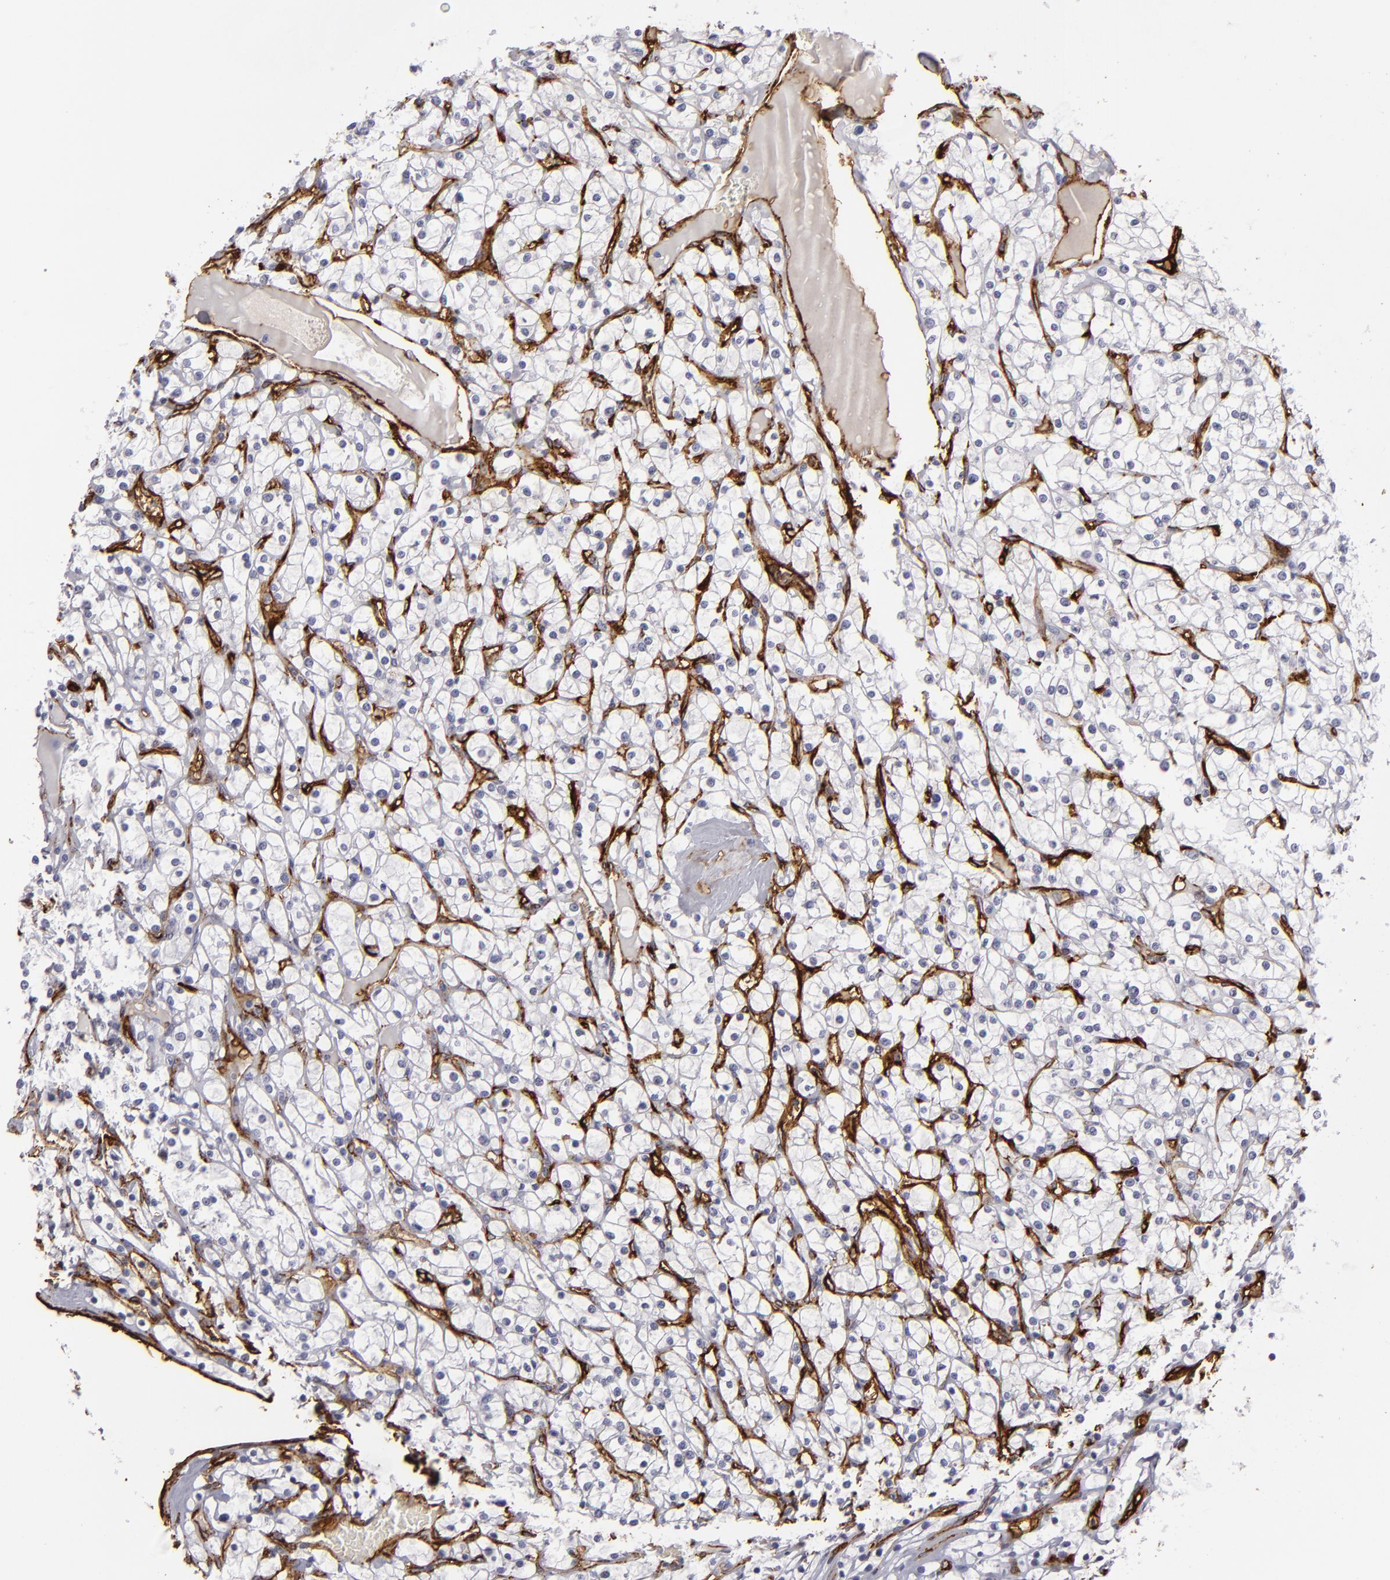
{"staining": {"intensity": "negative", "quantity": "none", "location": "none"}, "tissue": "renal cancer", "cell_type": "Tumor cells", "image_type": "cancer", "snomed": [{"axis": "morphology", "description": "Adenocarcinoma, NOS"}, {"axis": "topography", "description": "Kidney"}], "caption": "The photomicrograph exhibits no significant expression in tumor cells of renal cancer (adenocarcinoma).", "gene": "MCAM", "patient": {"sex": "female", "age": 73}}